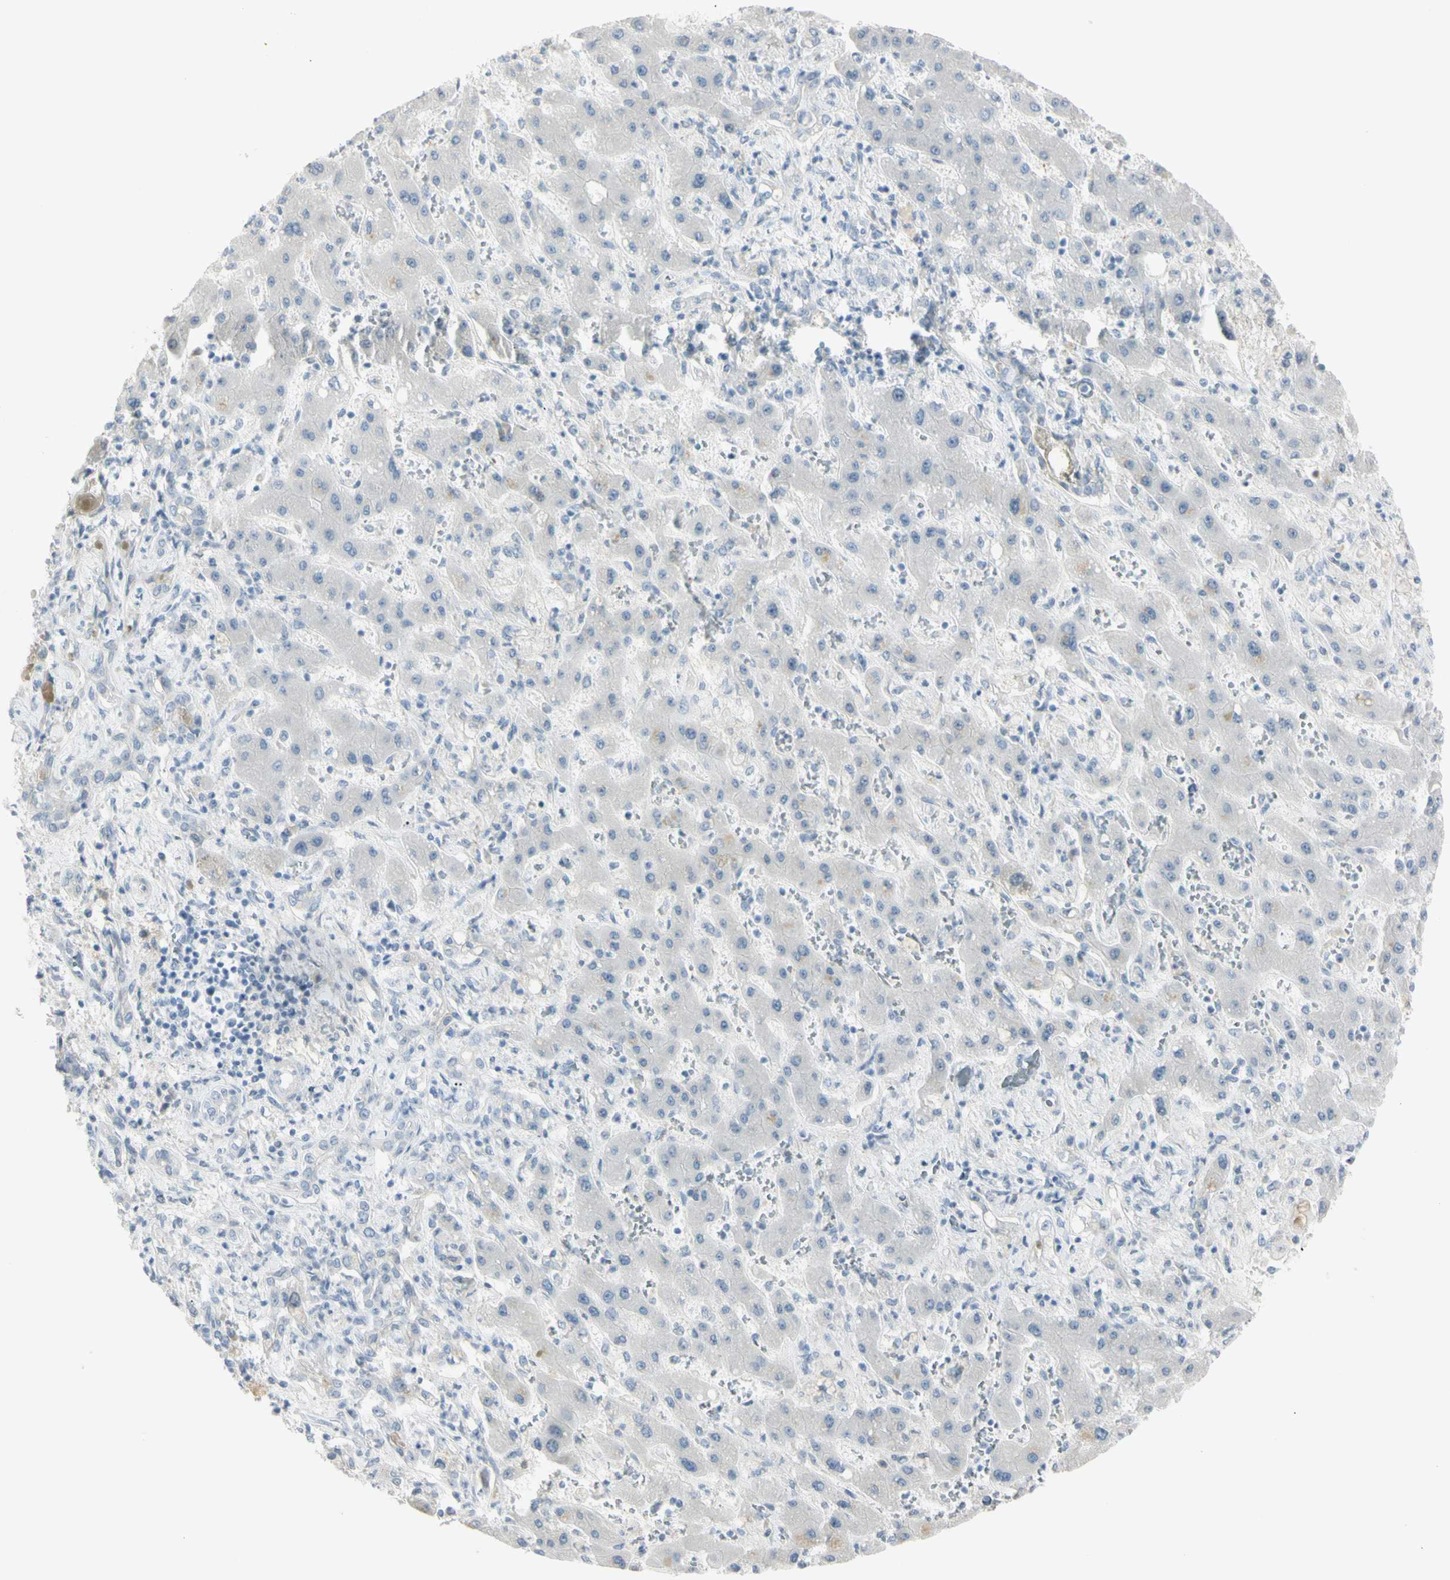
{"staining": {"intensity": "negative", "quantity": "none", "location": "none"}, "tissue": "liver cancer", "cell_type": "Tumor cells", "image_type": "cancer", "snomed": [{"axis": "morphology", "description": "Cholangiocarcinoma"}, {"axis": "topography", "description": "Liver"}], "caption": "Tumor cells show no significant staining in liver cancer (cholangiocarcinoma).", "gene": "PIP", "patient": {"sex": "male", "age": 50}}